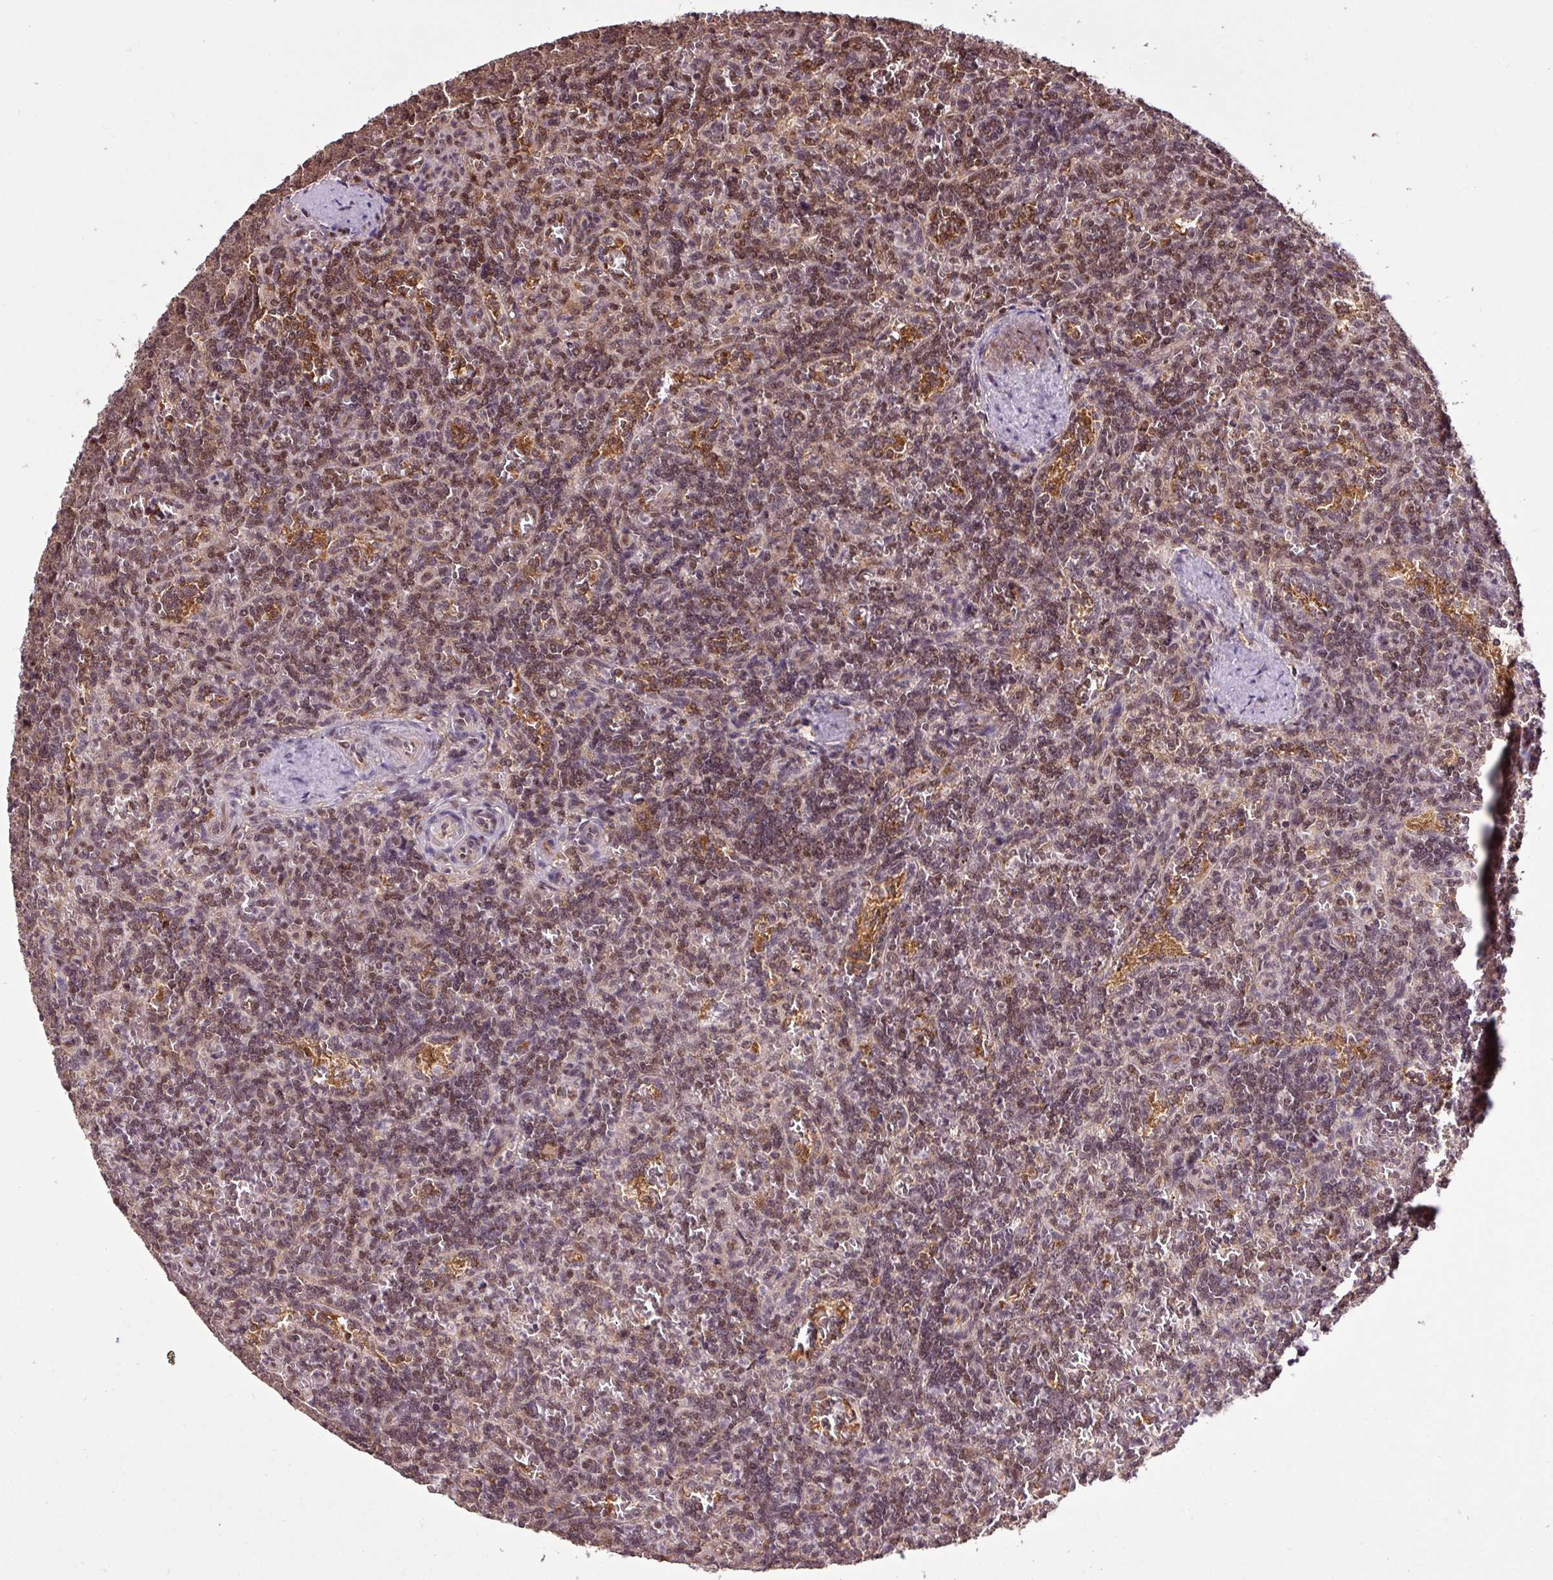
{"staining": {"intensity": "moderate", "quantity": ">75%", "location": "nuclear"}, "tissue": "lymphoma", "cell_type": "Tumor cells", "image_type": "cancer", "snomed": [{"axis": "morphology", "description": "Malignant lymphoma, non-Hodgkin's type, Low grade"}, {"axis": "topography", "description": "Spleen"}], "caption": "Human lymphoma stained with a protein marker reveals moderate staining in tumor cells.", "gene": "ITPKC", "patient": {"sex": "male", "age": 73}}